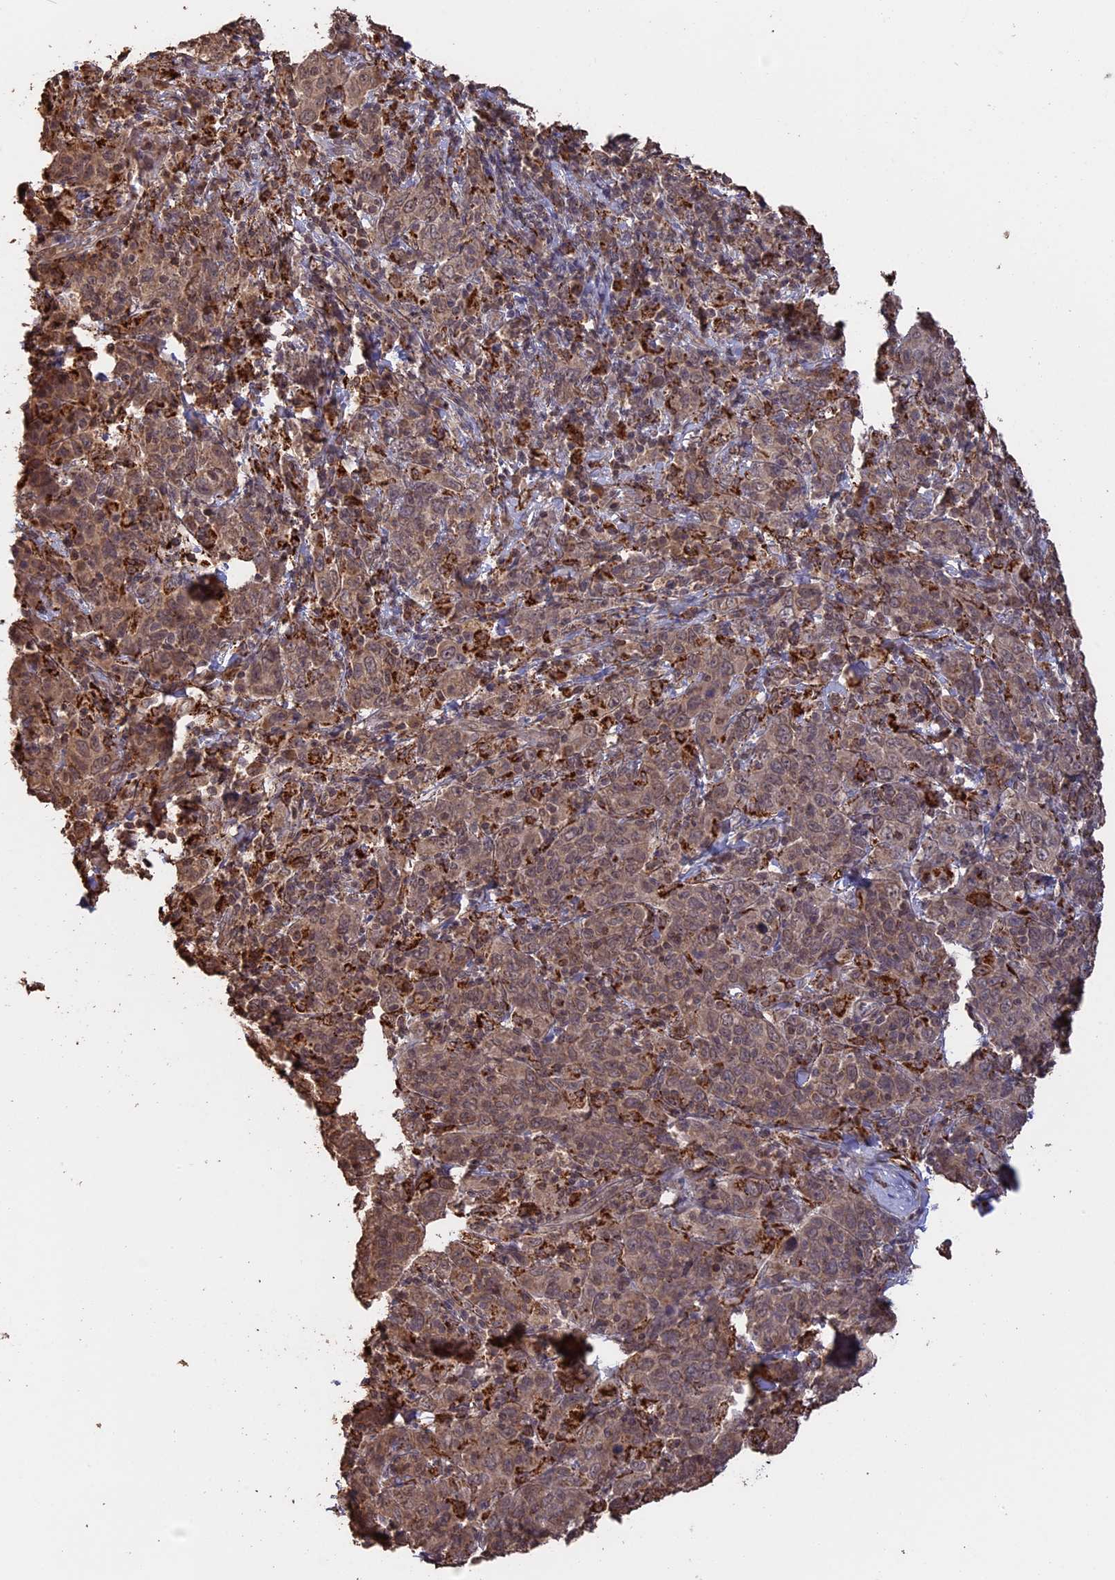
{"staining": {"intensity": "moderate", "quantity": ">75%", "location": "cytoplasmic/membranous,nuclear"}, "tissue": "cervical cancer", "cell_type": "Tumor cells", "image_type": "cancer", "snomed": [{"axis": "morphology", "description": "Squamous cell carcinoma, NOS"}, {"axis": "topography", "description": "Cervix"}], "caption": "Human cervical cancer (squamous cell carcinoma) stained for a protein (brown) displays moderate cytoplasmic/membranous and nuclear positive positivity in about >75% of tumor cells.", "gene": "FAM210B", "patient": {"sex": "female", "age": 67}}